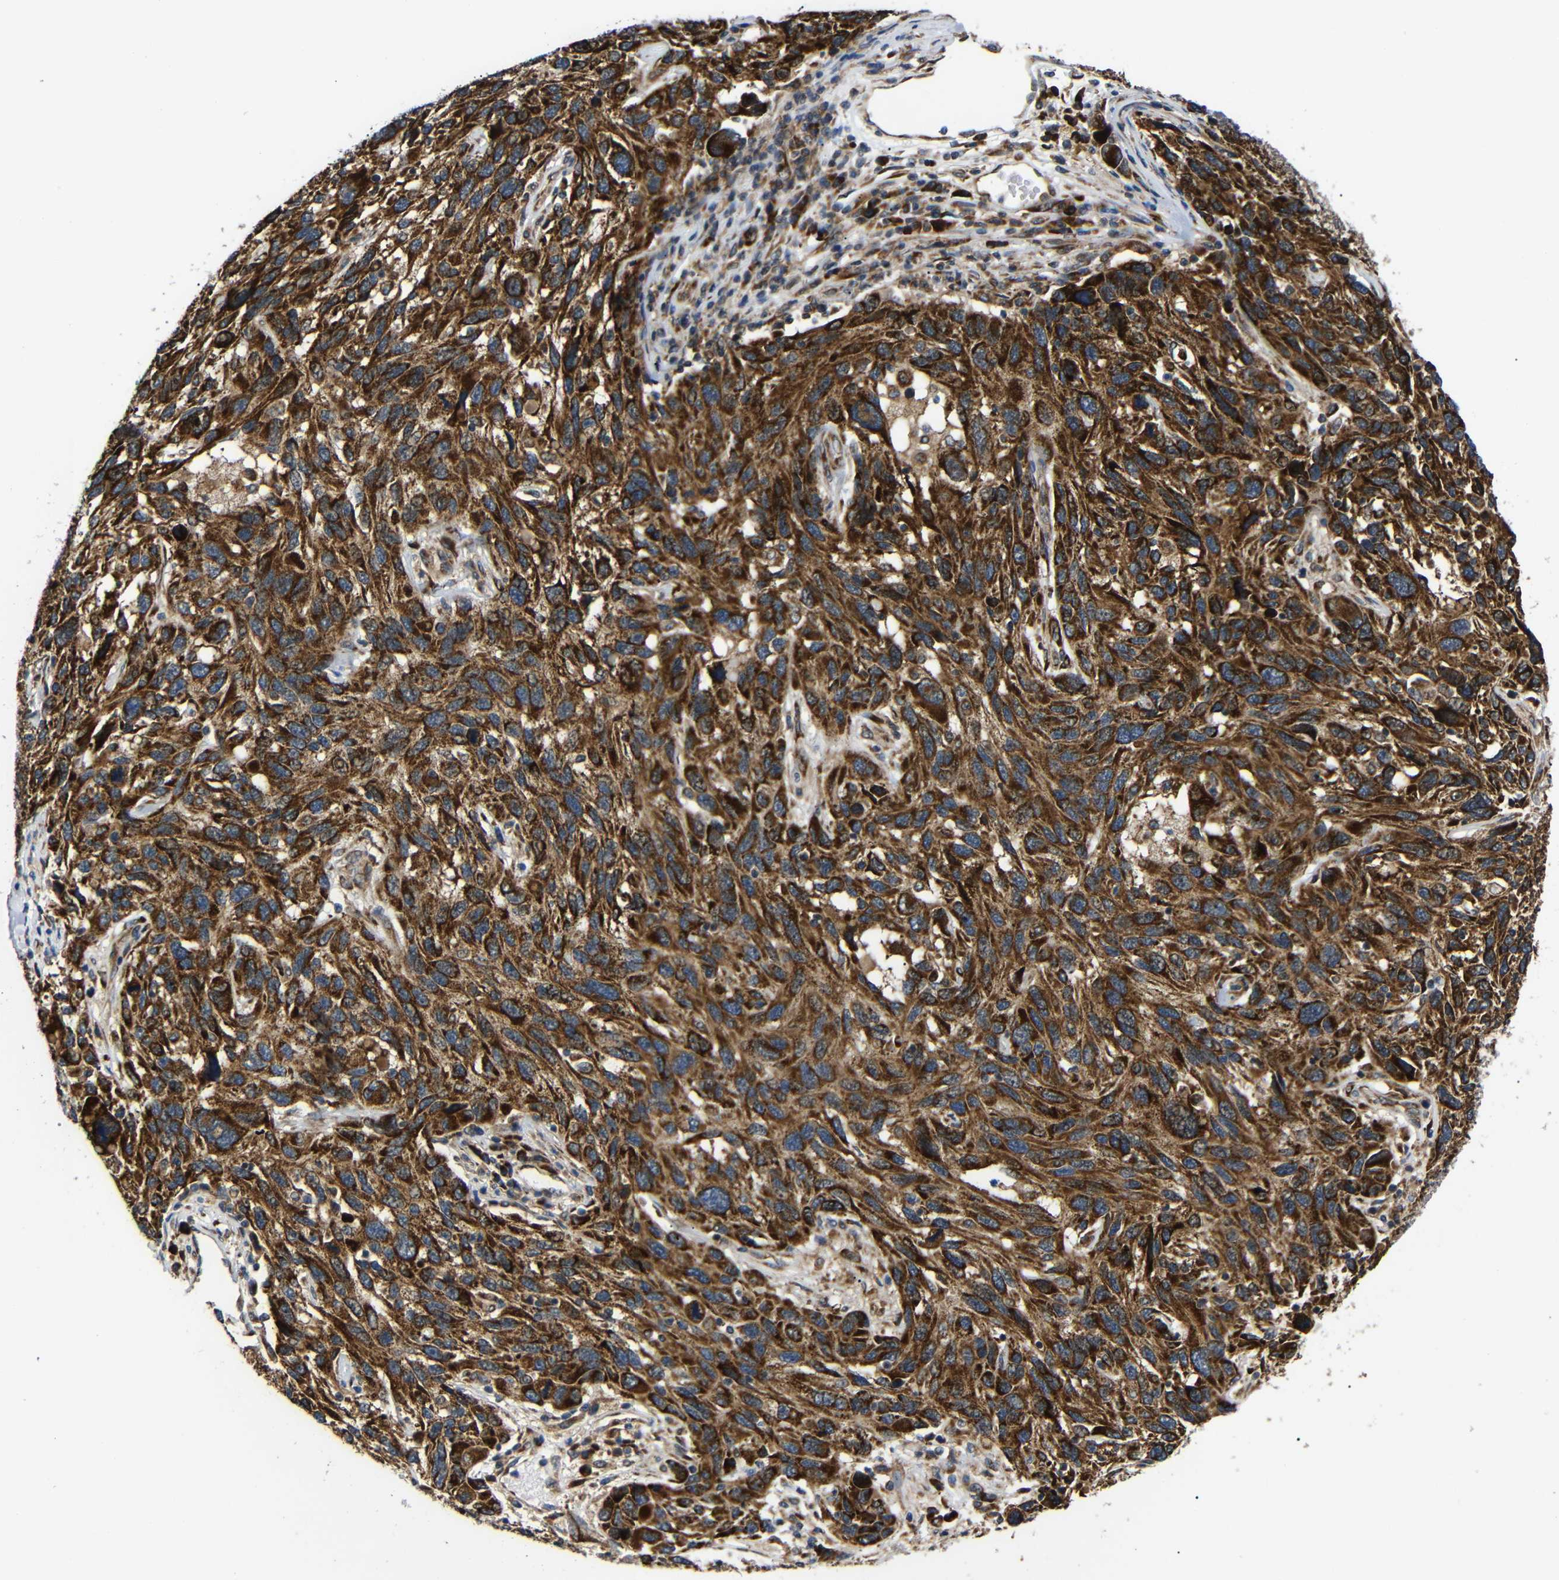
{"staining": {"intensity": "strong", "quantity": ">75%", "location": "cytoplasmic/membranous"}, "tissue": "melanoma", "cell_type": "Tumor cells", "image_type": "cancer", "snomed": [{"axis": "morphology", "description": "Malignant melanoma, NOS"}, {"axis": "topography", "description": "Skin"}], "caption": "A photomicrograph showing strong cytoplasmic/membranous expression in approximately >75% of tumor cells in melanoma, as visualized by brown immunohistochemical staining.", "gene": "KANK4", "patient": {"sex": "male", "age": 53}}